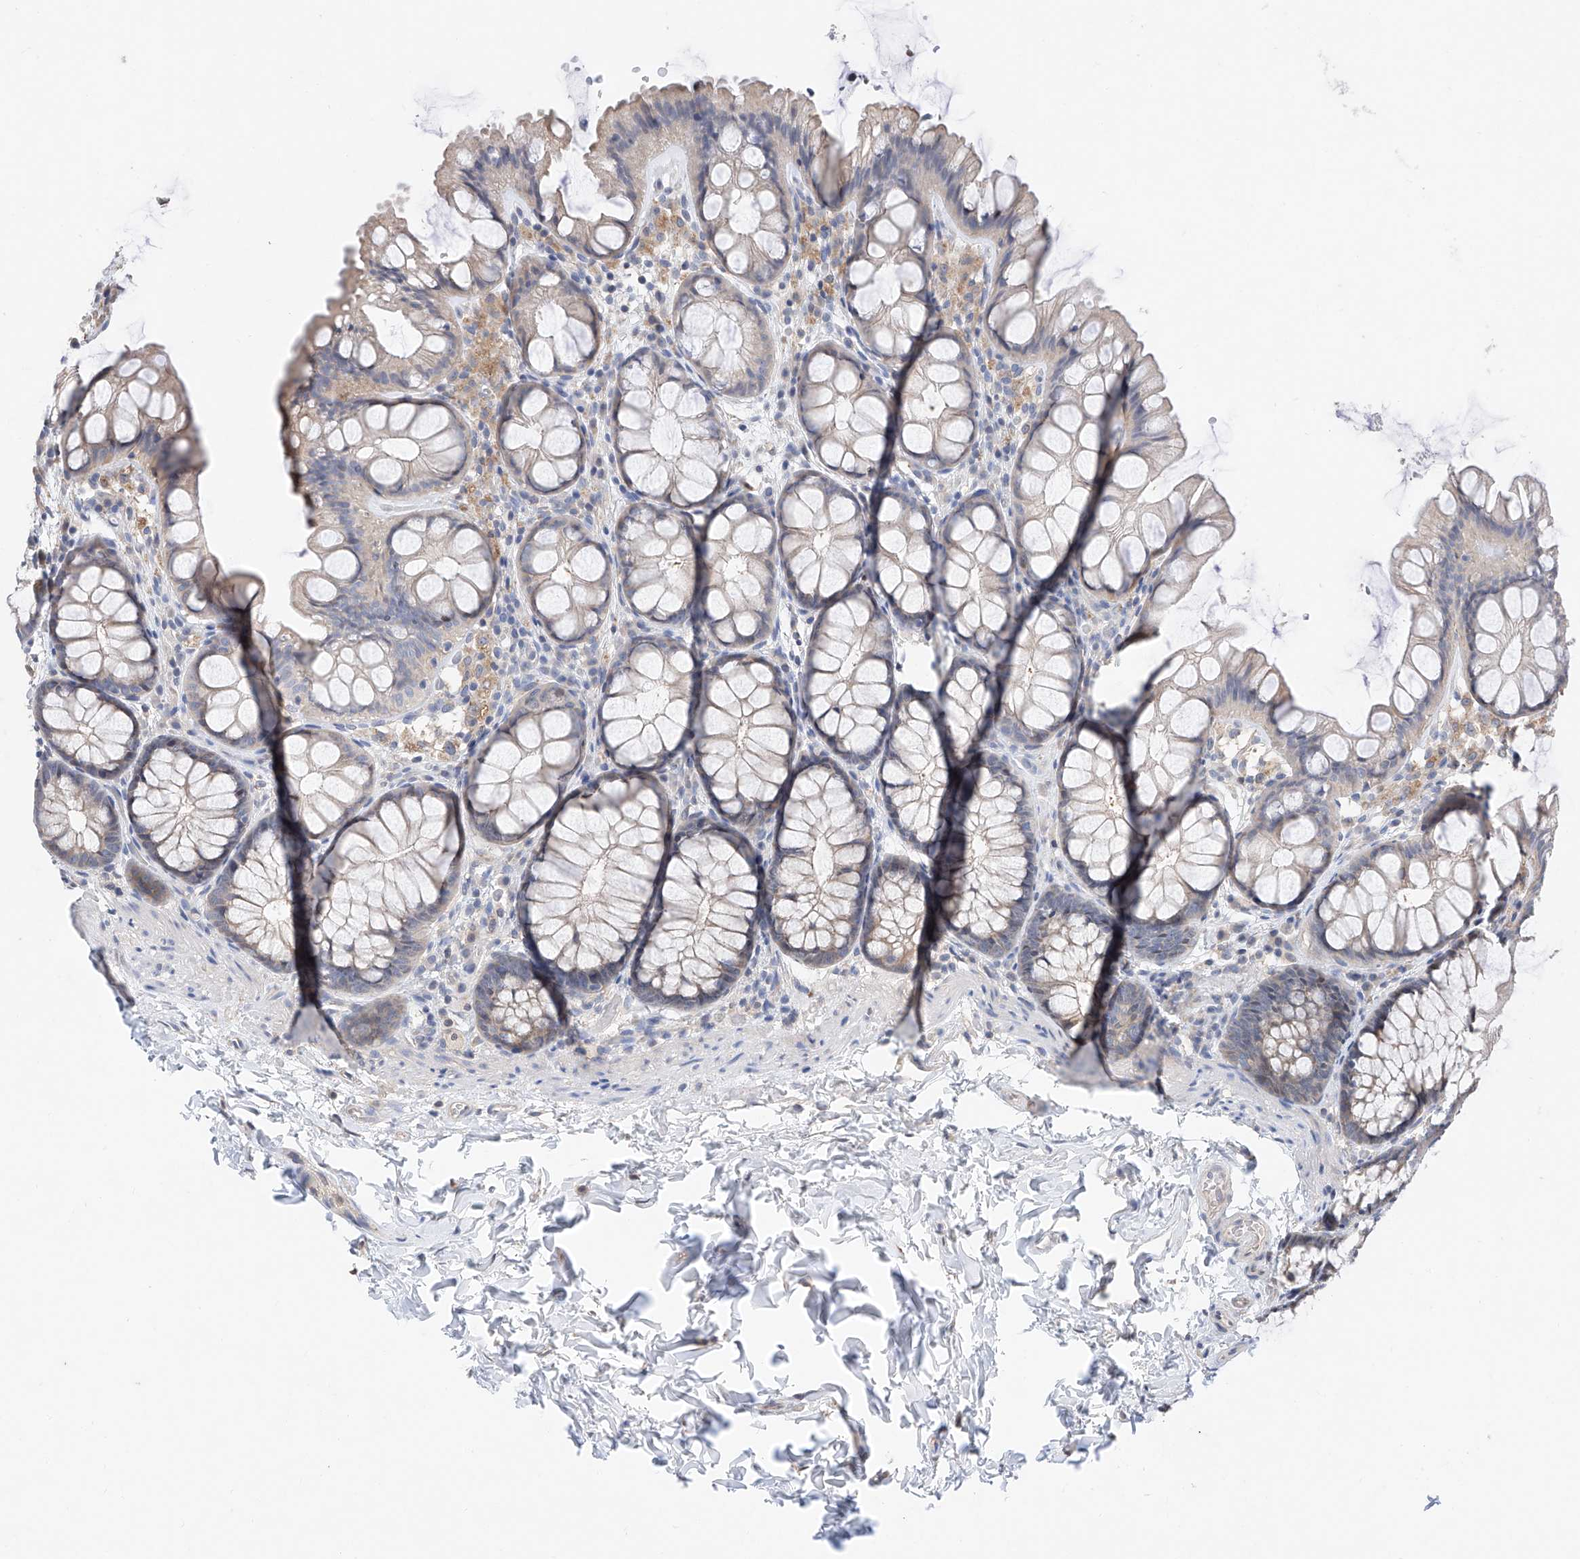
{"staining": {"intensity": "negative", "quantity": "none", "location": "none"}, "tissue": "colon", "cell_type": "Endothelial cells", "image_type": "normal", "snomed": [{"axis": "morphology", "description": "Normal tissue, NOS"}, {"axis": "topography", "description": "Colon"}], "caption": "This is a micrograph of IHC staining of normal colon, which shows no staining in endothelial cells. (DAB (3,3'-diaminobenzidine) IHC with hematoxylin counter stain).", "gene": "FUCA2", "patient": {"sex": "male", "age": 47}}